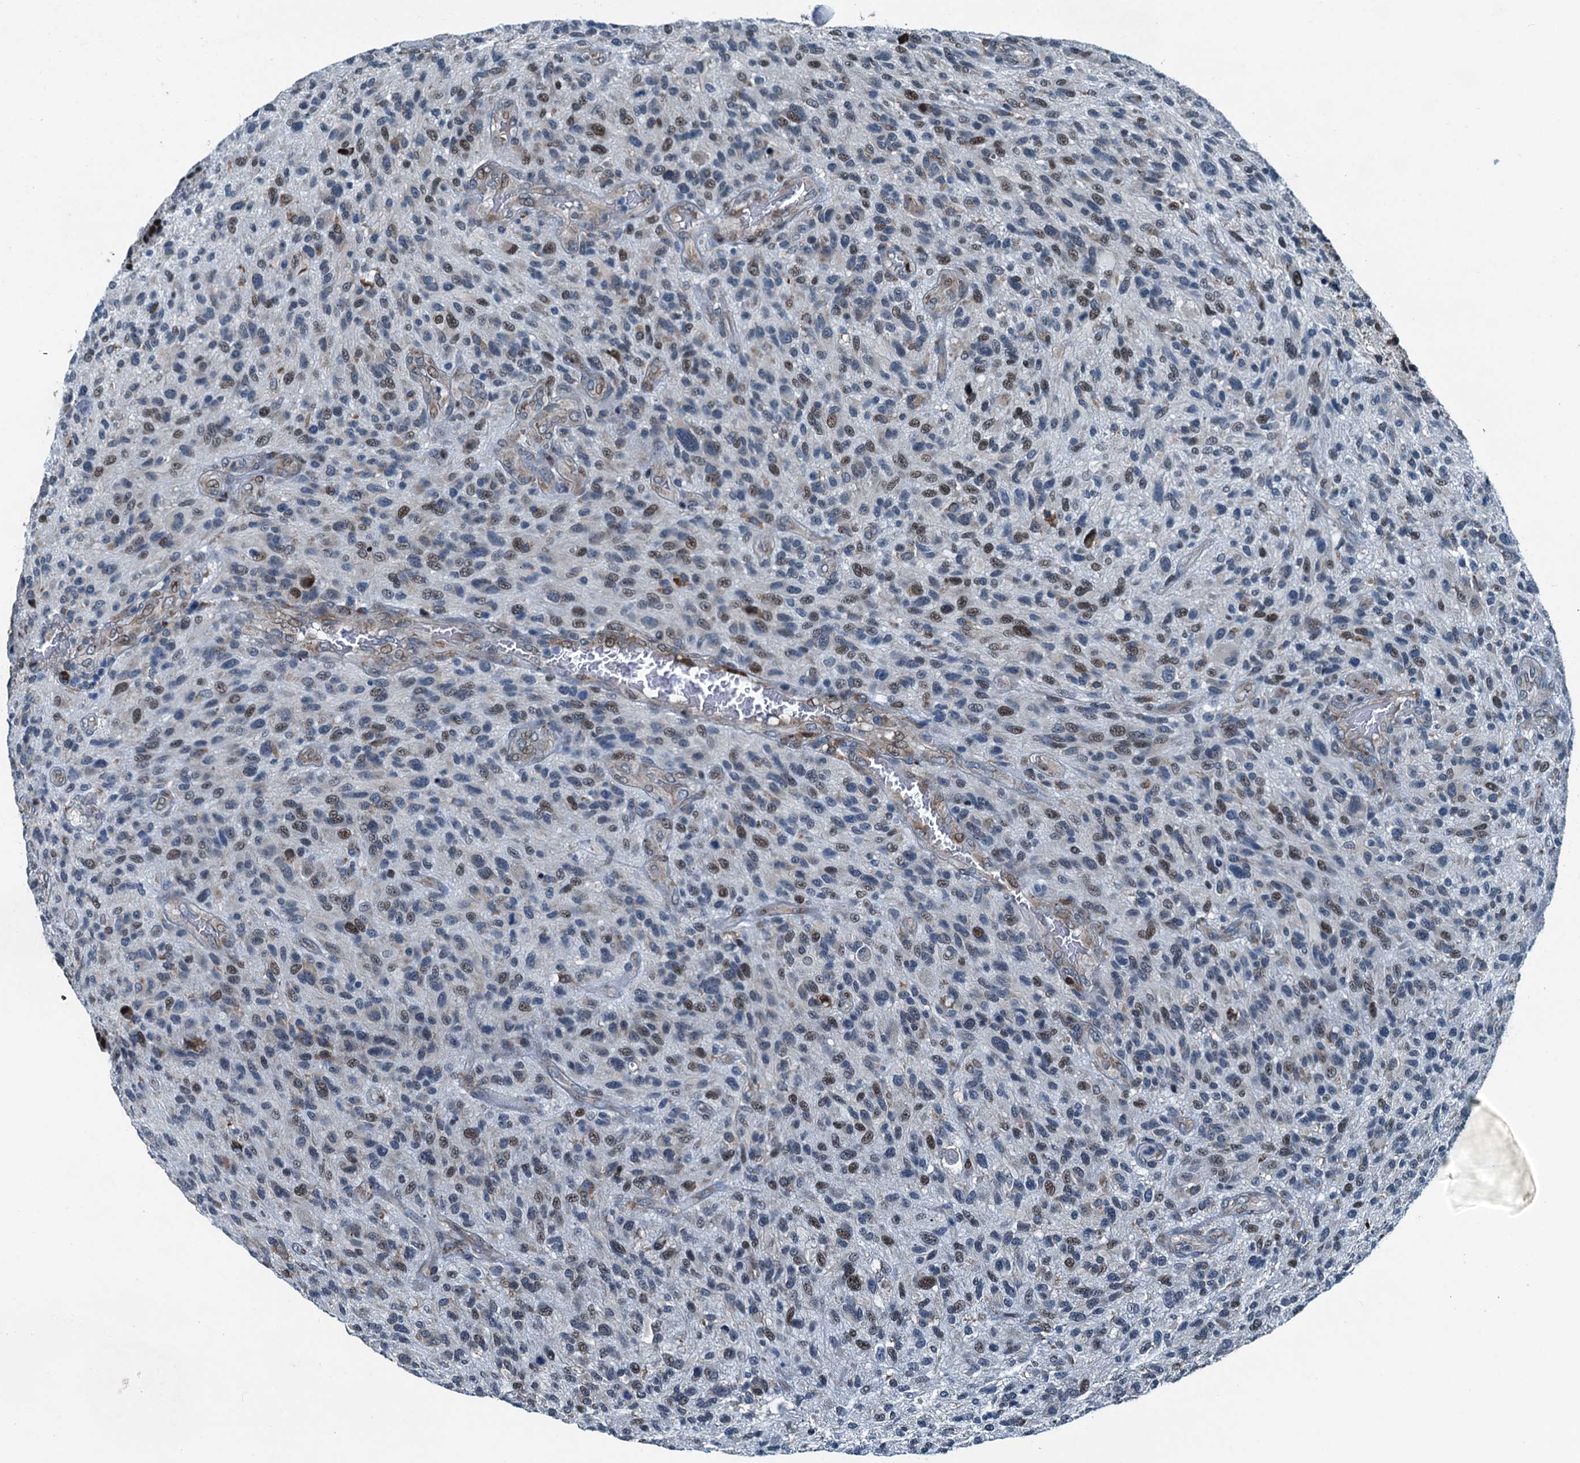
{"staining": {"intensity": "weak", "quantity": "25%-75%", "location": "nuclear"}, "tissue": "glioma", "cell_type": "Tumor cells", "image_type": "cancer", "snomed": [{"axis": "morphology", "description": "Glioma, malignant, High grade"}, {"axis": "topography", "description": "Brain"}], "caption": "The photomicrograph shows immunohistochemical staining of glioma. There is weak nuclear expression is present in about 25%-75% of tumor cells.", "gene": "TAMALIN", "patient": {"sex": "male", "age": 47}}